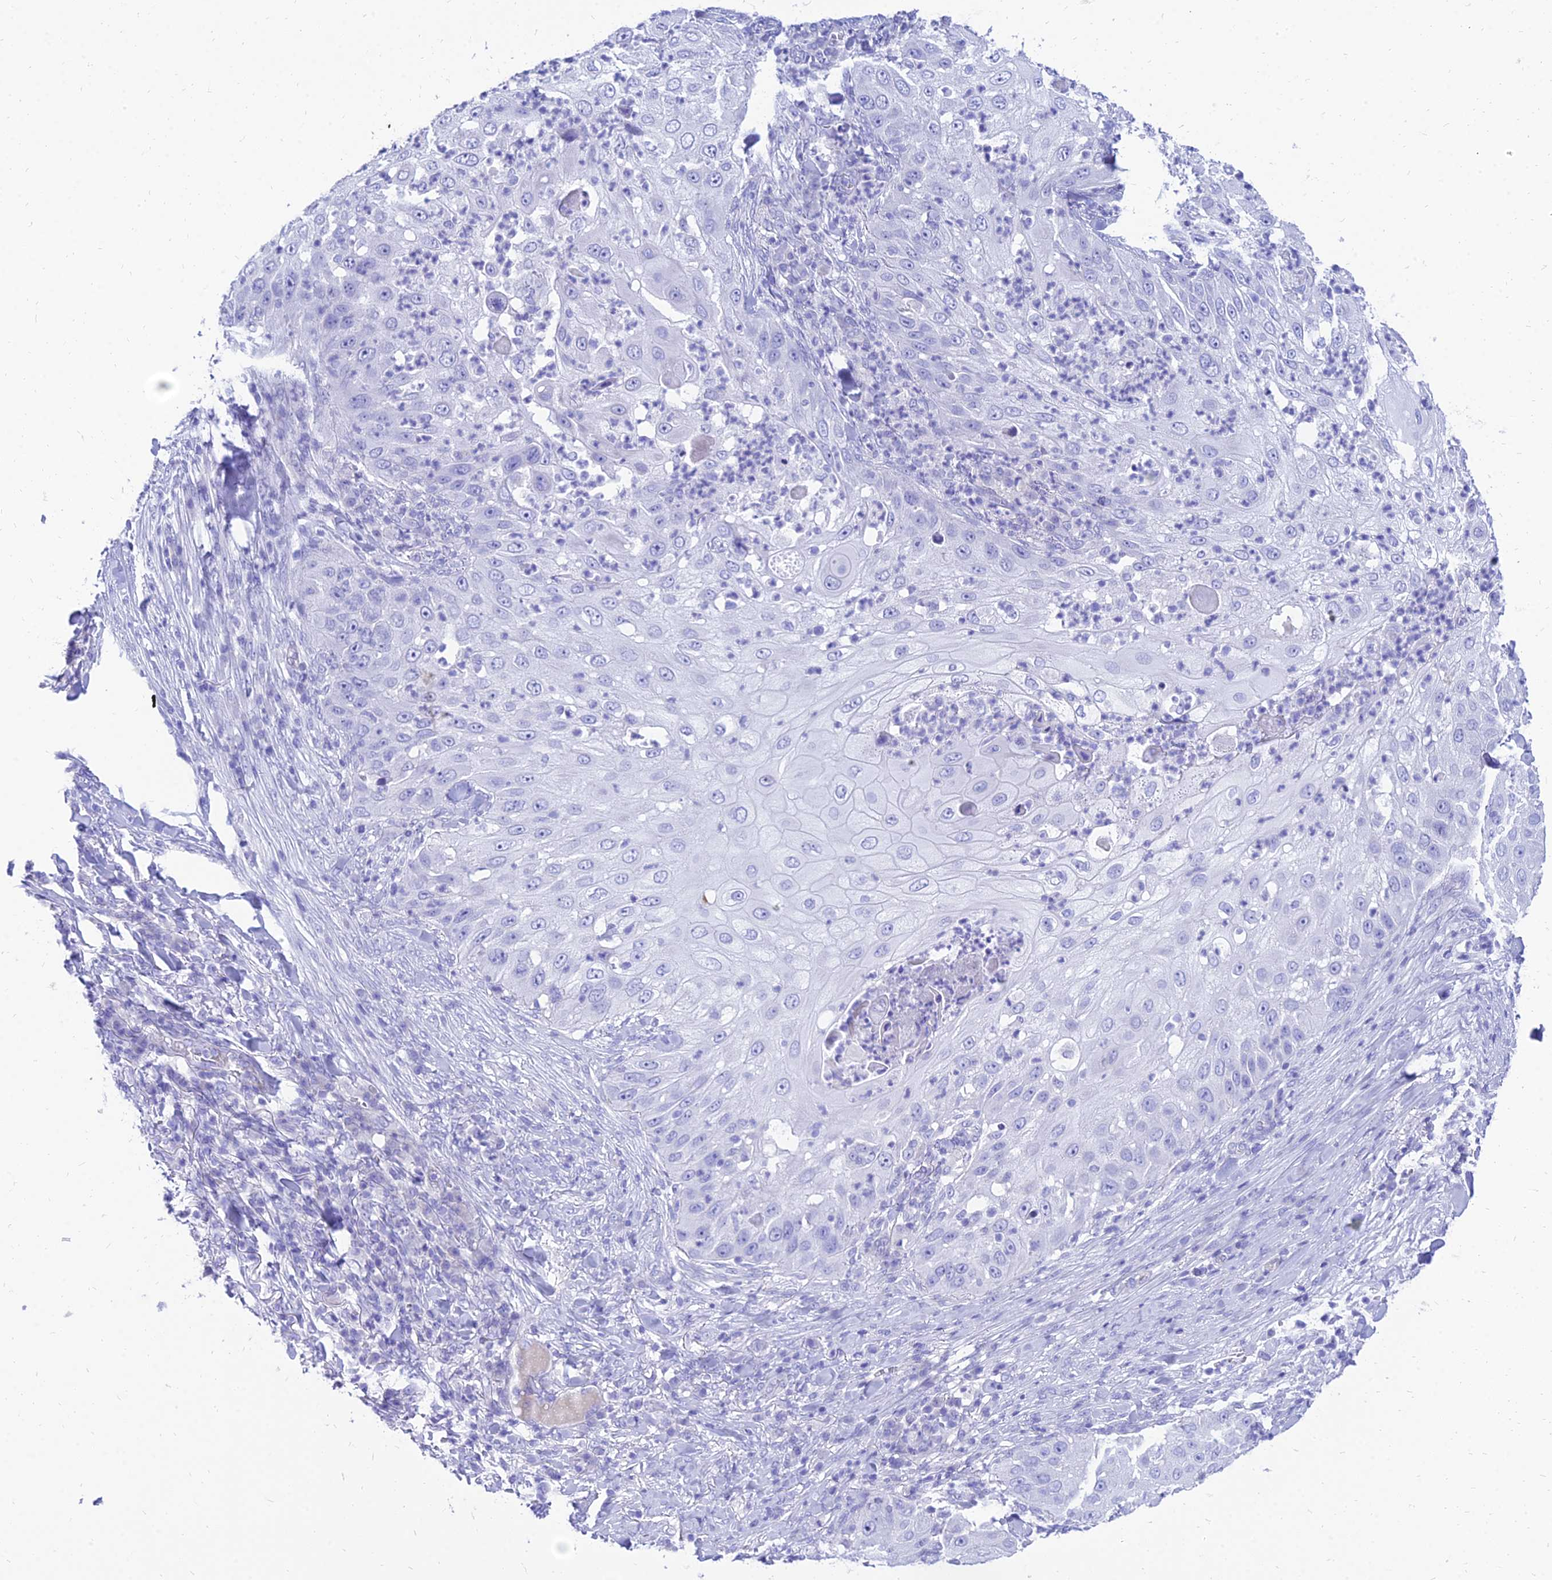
{"staining": {"intensity": "negative", "quantity": "none", "location": "none"}, "tissue": "skin cancer", "cell_type": "Tumor cells", "image_type": "cancer", "snomed": [{"axis": "morphology", "description": "Squamous cell carcinoma, NOS"}, {"axis": "topography", "description": "Skin"}], "caption": "The histopathology image exhibits no significant staining in tumor cells of skin cancer (squamous cell carcinoma). (IHC, brightfield microscopy, high magnification).", "gene": "TAC3", "patient": {"sex": "female", "age": 44}}